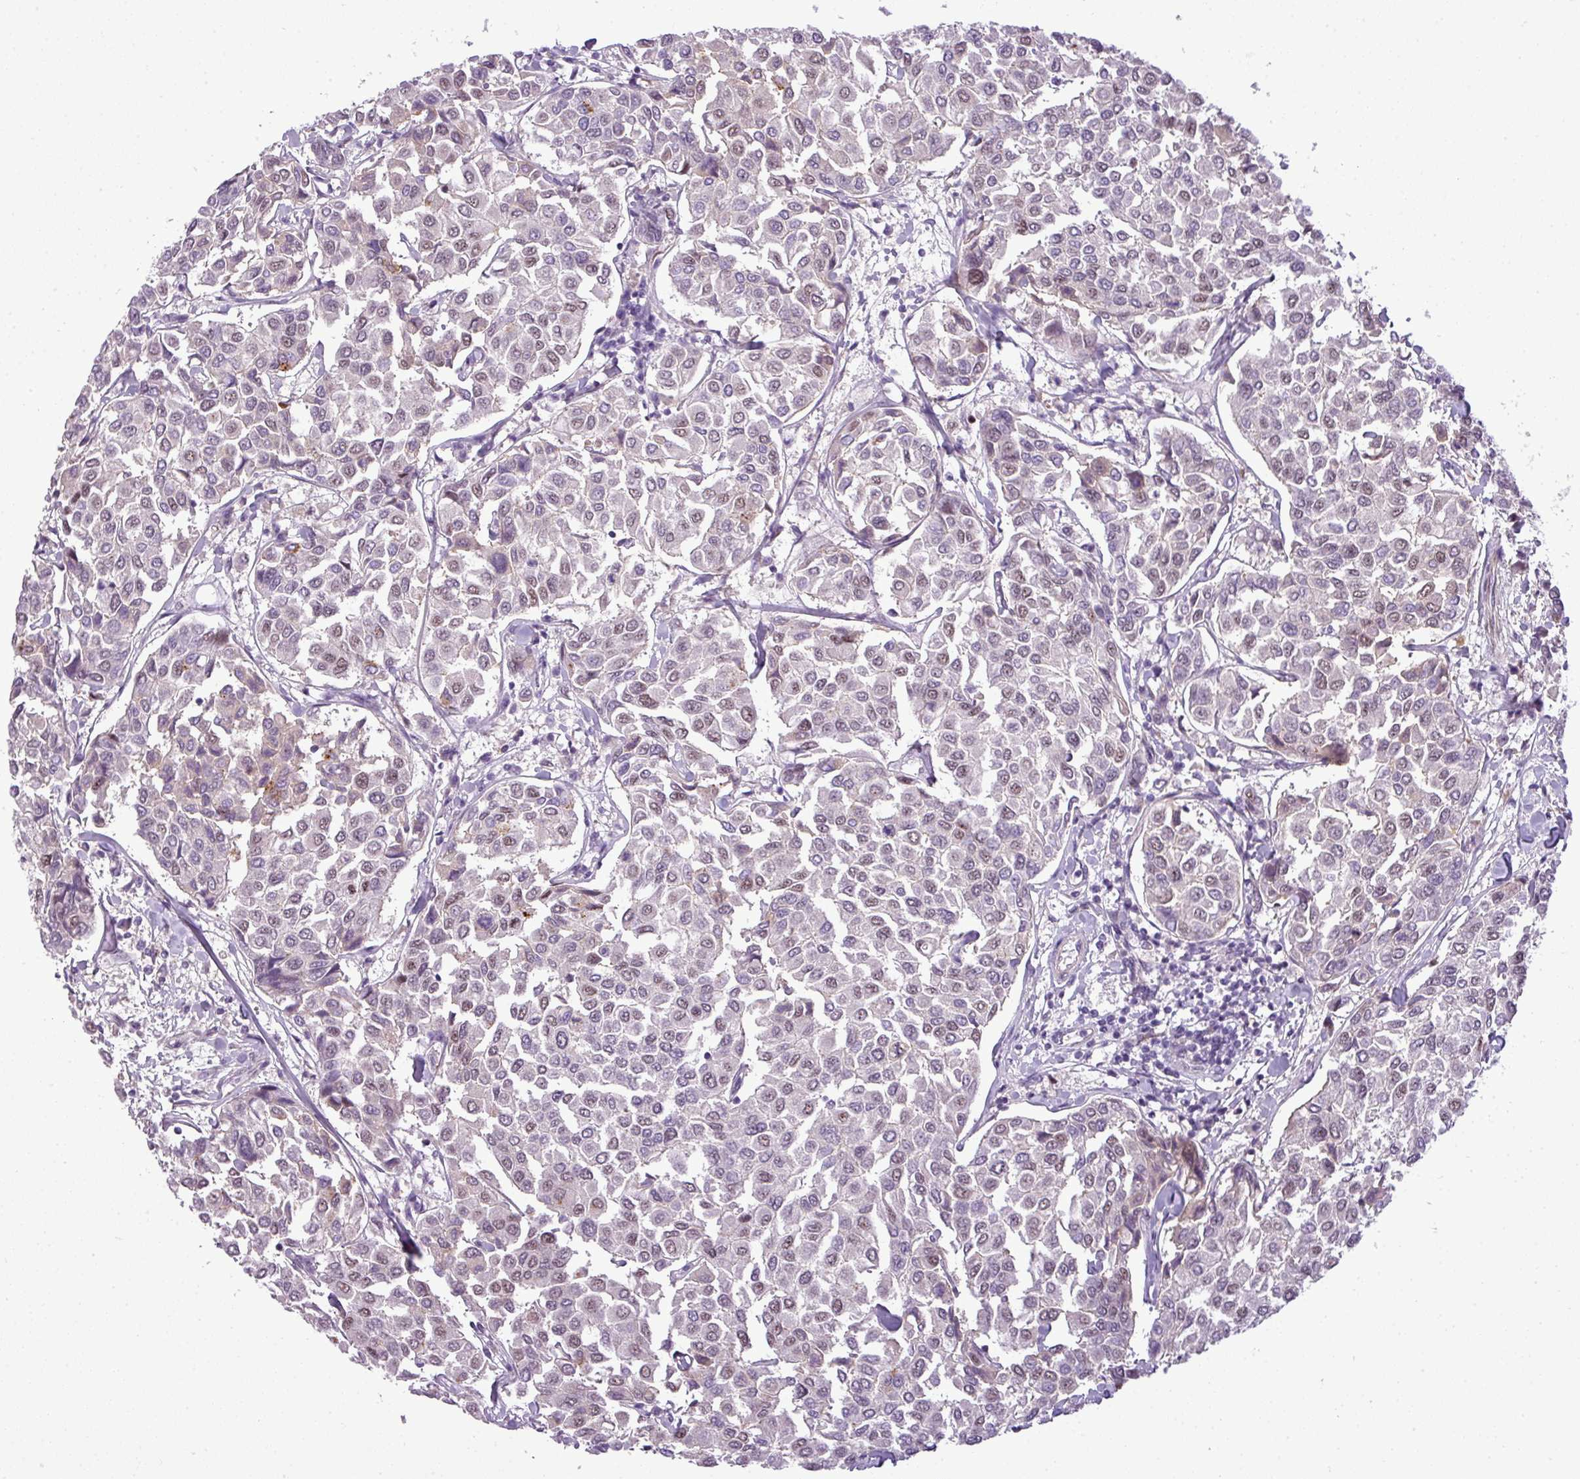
{"staining": {"intensity": "weak", "quantity": "25%-75%", "location": "nuclear"}, "tissue": "breast cancer", "cell_type": "Tumor cells", "image_type": "cancer", "snomed": [{"axis": "morphology", "description": "Duct carcinoma"}, {"axis": "topography", "description": "Breast"}], "caption": "Immunohistochemistry (IHC) histopathology image of breast invasive ductal carcinoma stained for a protein (brown), which exhibits low levels of weak nuclear staining in approximately 25%-75% of tumor cells.", "gene": "C4B", "patient": {"sex": "female", "age": 55}}